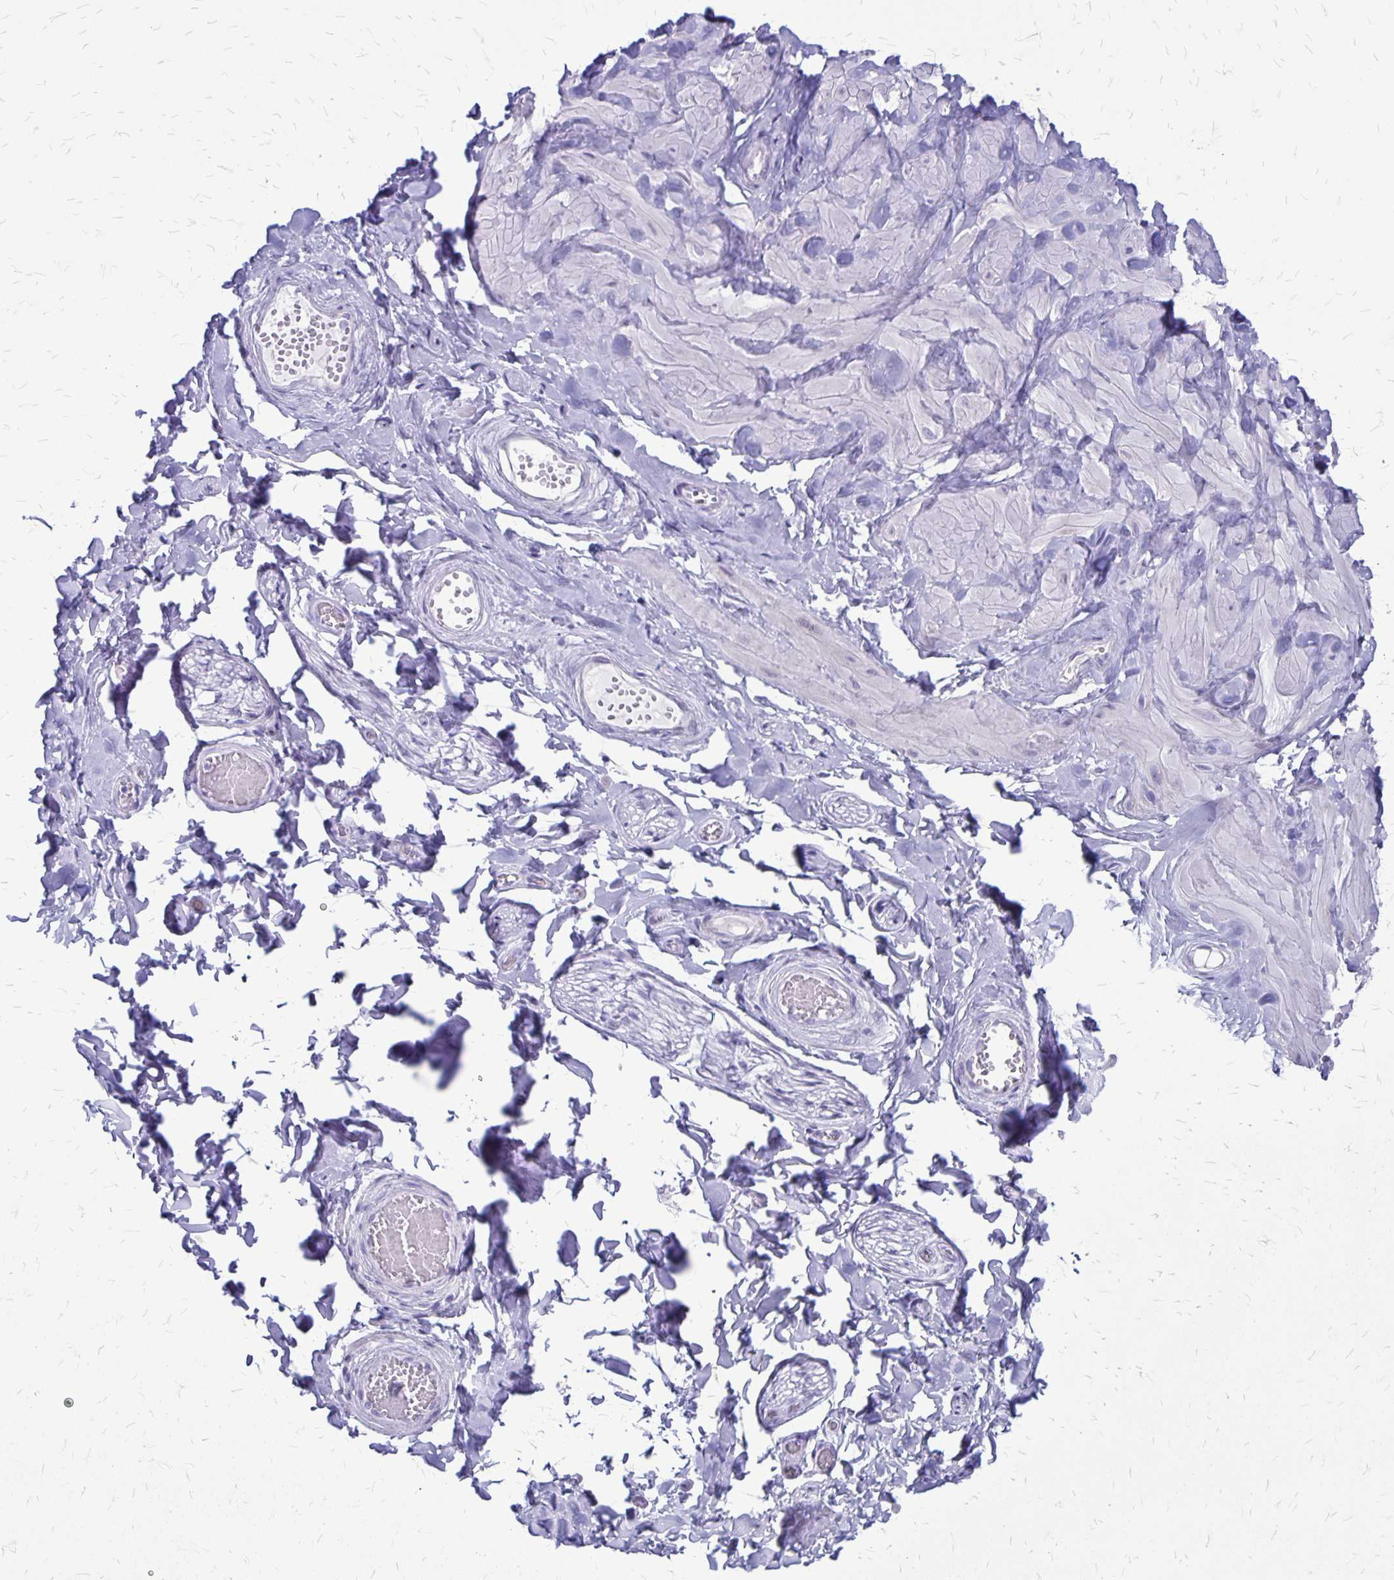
{"staining": {"intensity": "negative", "quantity": "none", "location": "none"}, "tissue": "adipose tissue", "cell_type": "Adipocytes", "image_type": "normal", "snomed": [{"axis": "morphology", "description": "Normal tissue, NOS"}, {"axis": "topography", "description": "Soft tissue"}, {"axis": "topography", "description": "Adipose tissue"}, {"axis": "topography", "description": "Vascular tissue"}, {"axis": "topography", "description": "Peripheral nerve tissue"}], "caption": "Histopathology image shows no significant protein staining in adipocytes of normal adipose tissue.", "gene": "PLXNB3", "patient": {"sex": "male", "age": 29}}